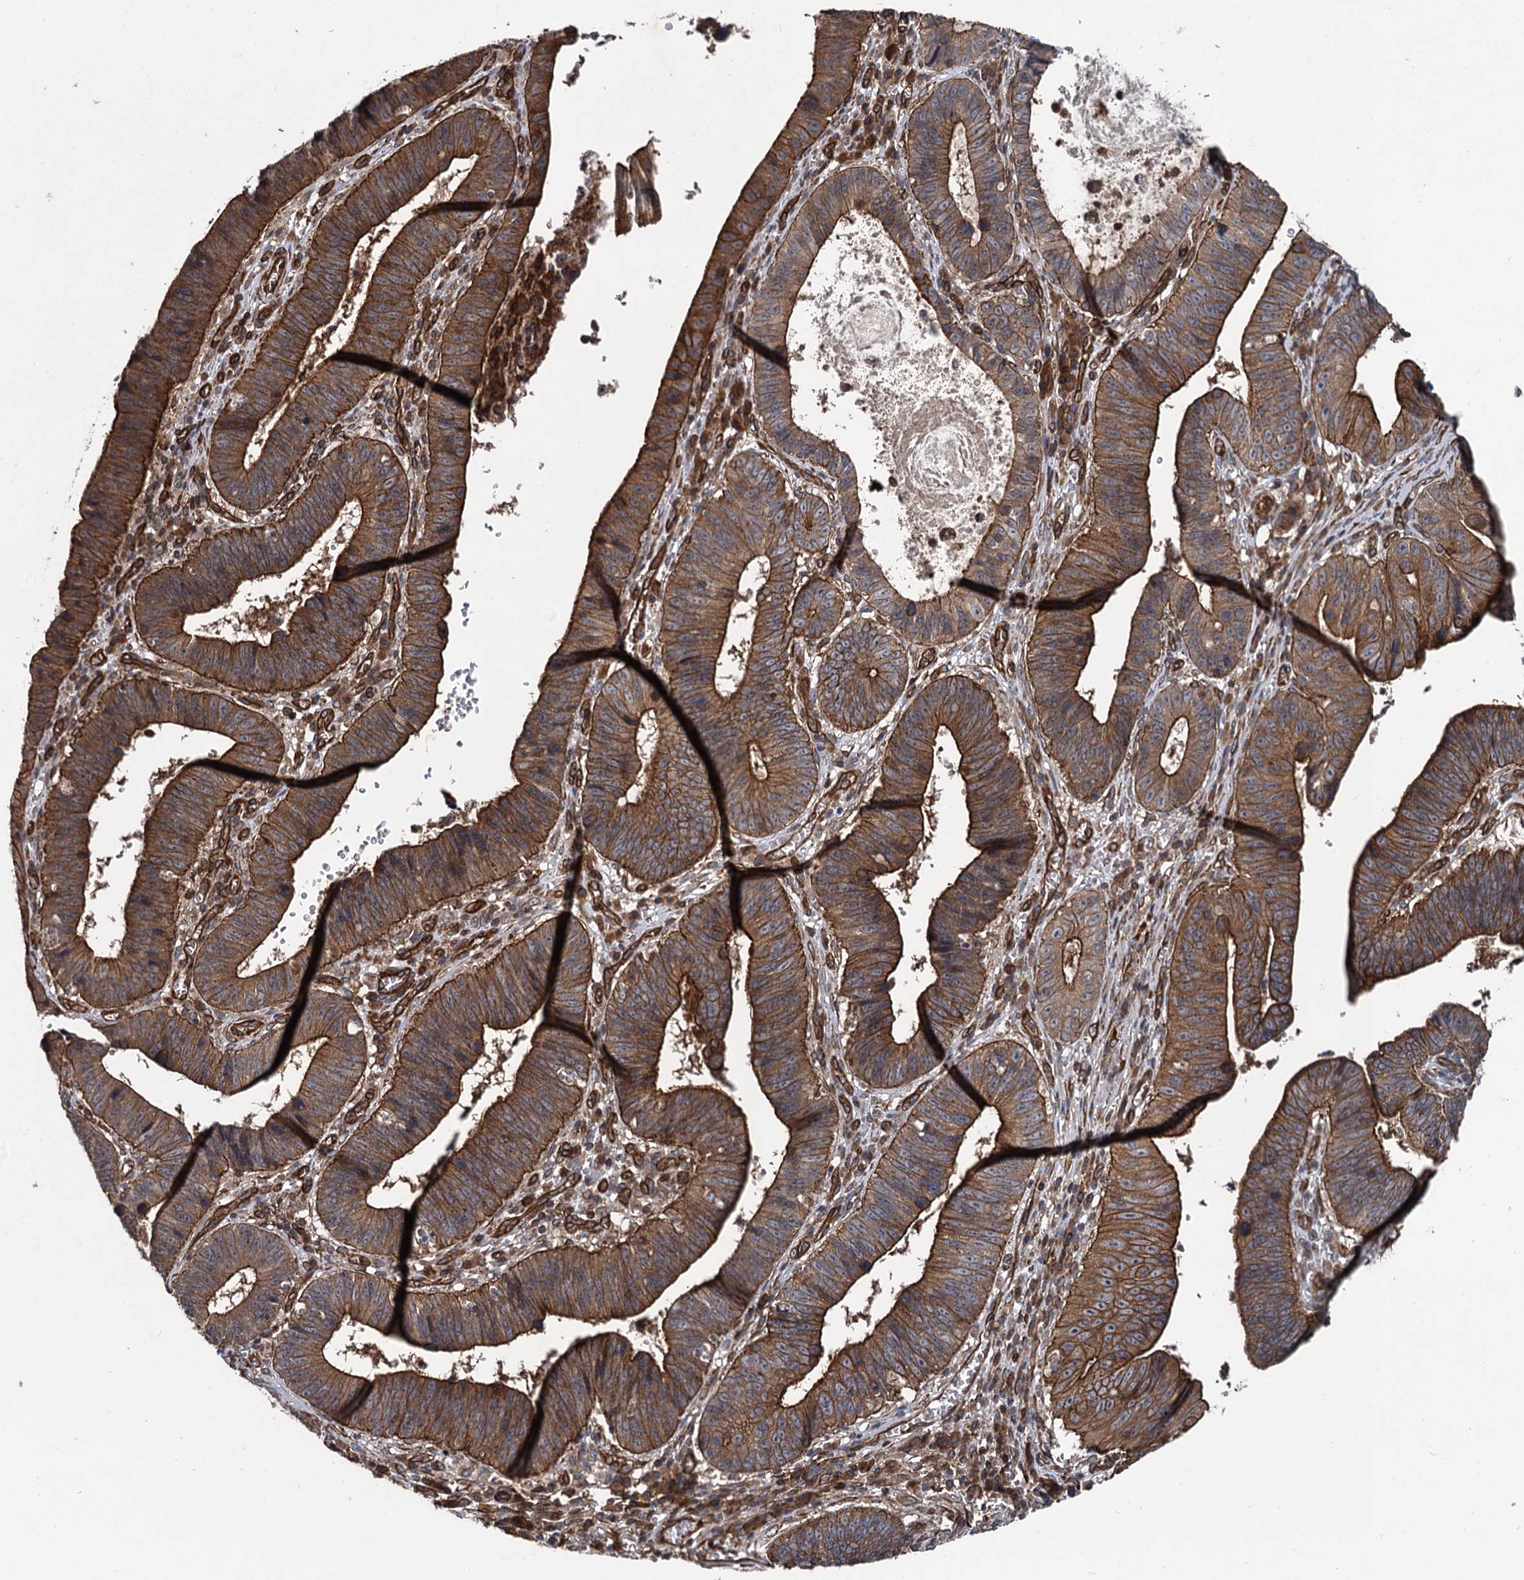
{"staining": {"intensity": "strong", "quantity": ">75%", "location": "cytoplasmic/membranous"}, "tissue": "stomach cancer", "cell_type": "Tumor cells", "image_type": "cancer", "snomed": [{"axis": "morphology", "description": "Adenocarcinoma, NOS"}, {"axis": "topography", "description": "Stomach"}], "caption": "Protein staining of stomach cancer (adenocarcinoma) tissue exhibits strong cytoplasmic/membranous expression in about >75% of tumor cells.", "gene": "SVIP", "patient": {"sex": "male", "age": 59}}